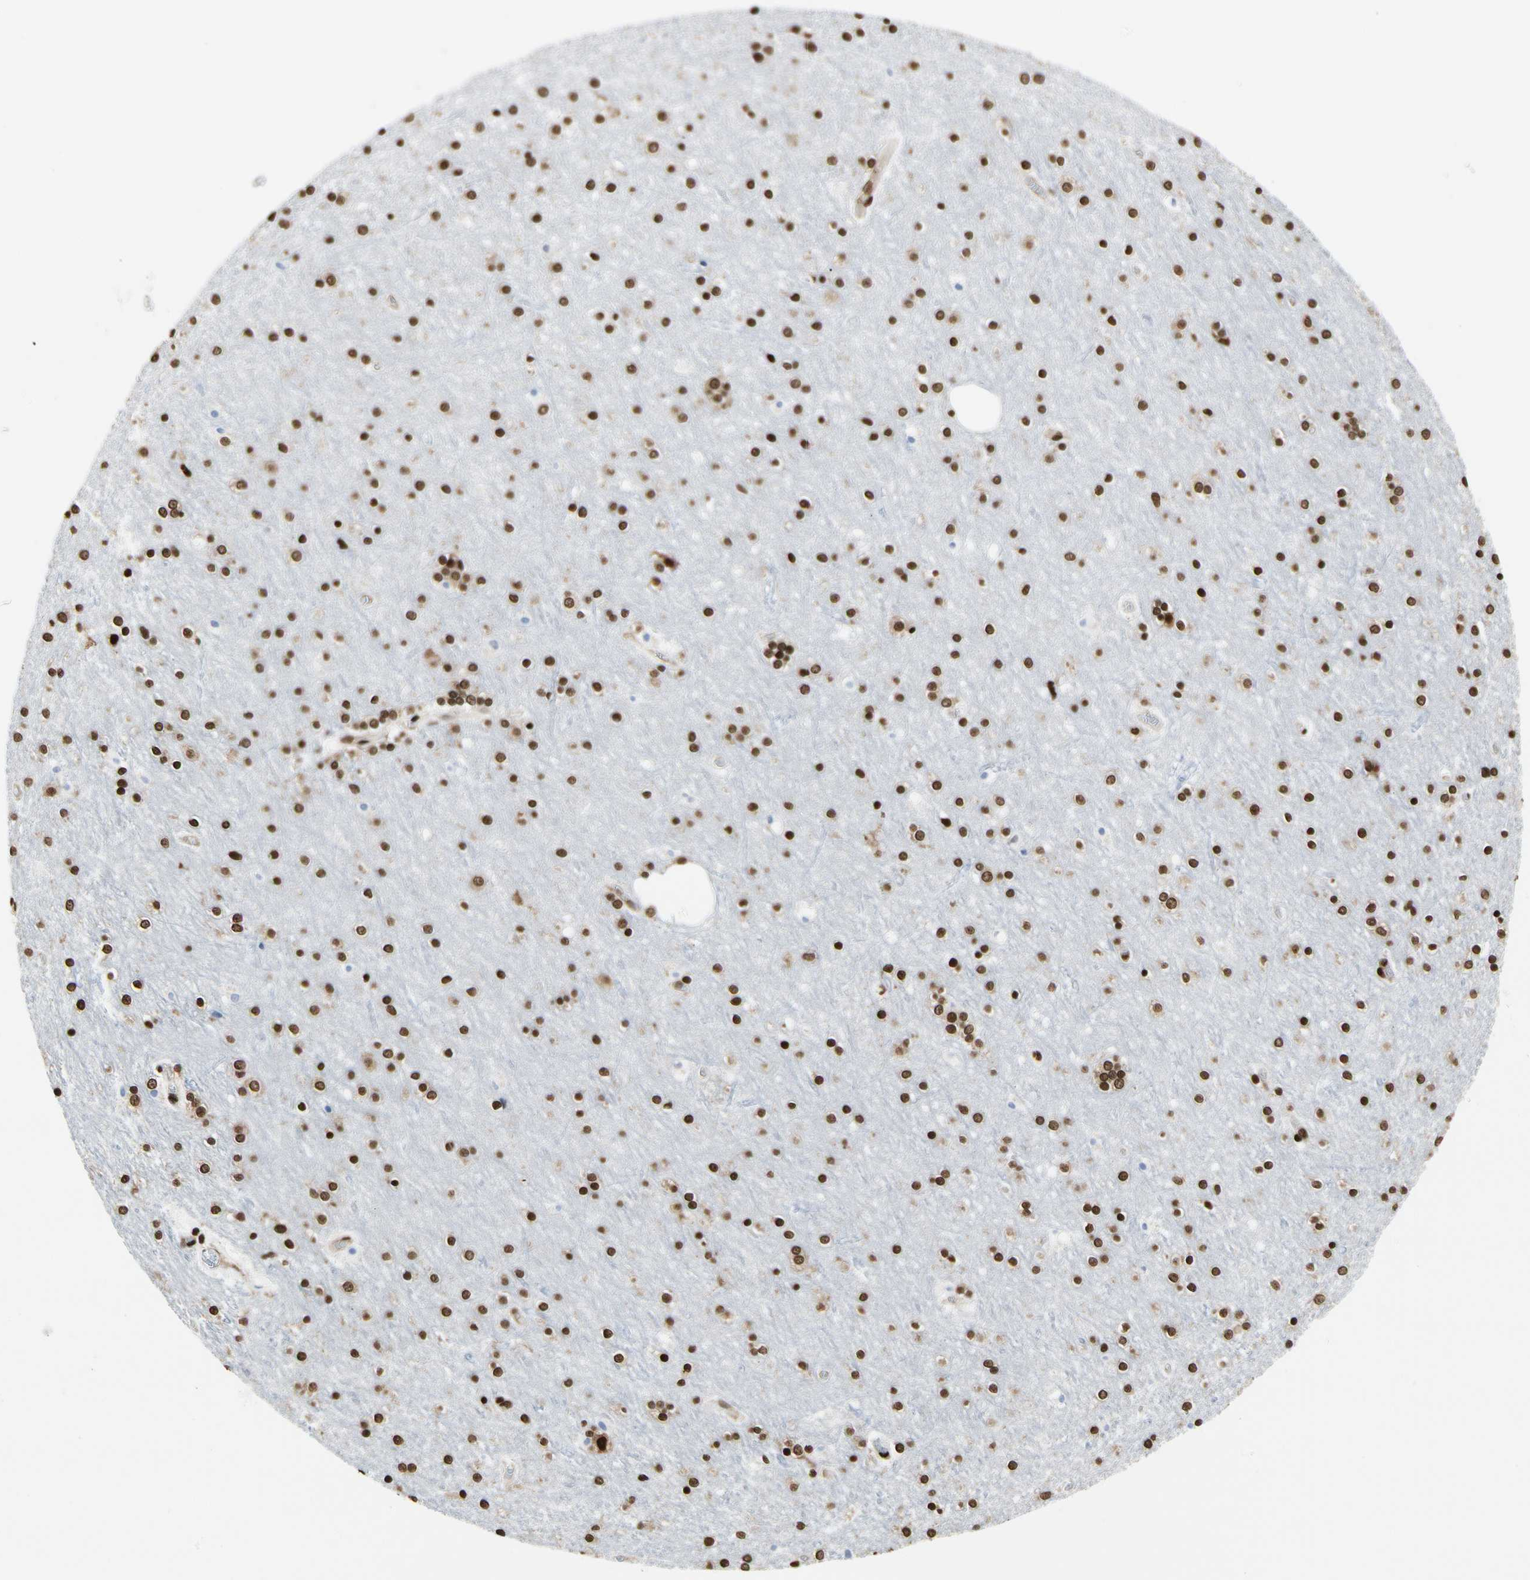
{"staining": {"intensity": "strong", "quantity": "25%-75%", "location": "nuclear"}, "tissue": "cerebral cortex", "cell_type": "Endothelial cells", "image_type": "normal", "snomed": [{"axis": "morphology", "description": "Normal tissue, NOS"}, {"axis": "topography", "description": "Cerebral cortex"}], "caption": "Immunohistochemistry (IHC) (DAB (3,3'-diaminobenzidine)) staining of benign human cerebral cortex reveals strong nuclear protein staining in approximately 25%-75% of endothelial cells. Nuclei are stained in blue.", "gene": "HNRNPK", "patient": {"sex": "female", "age": 54}}